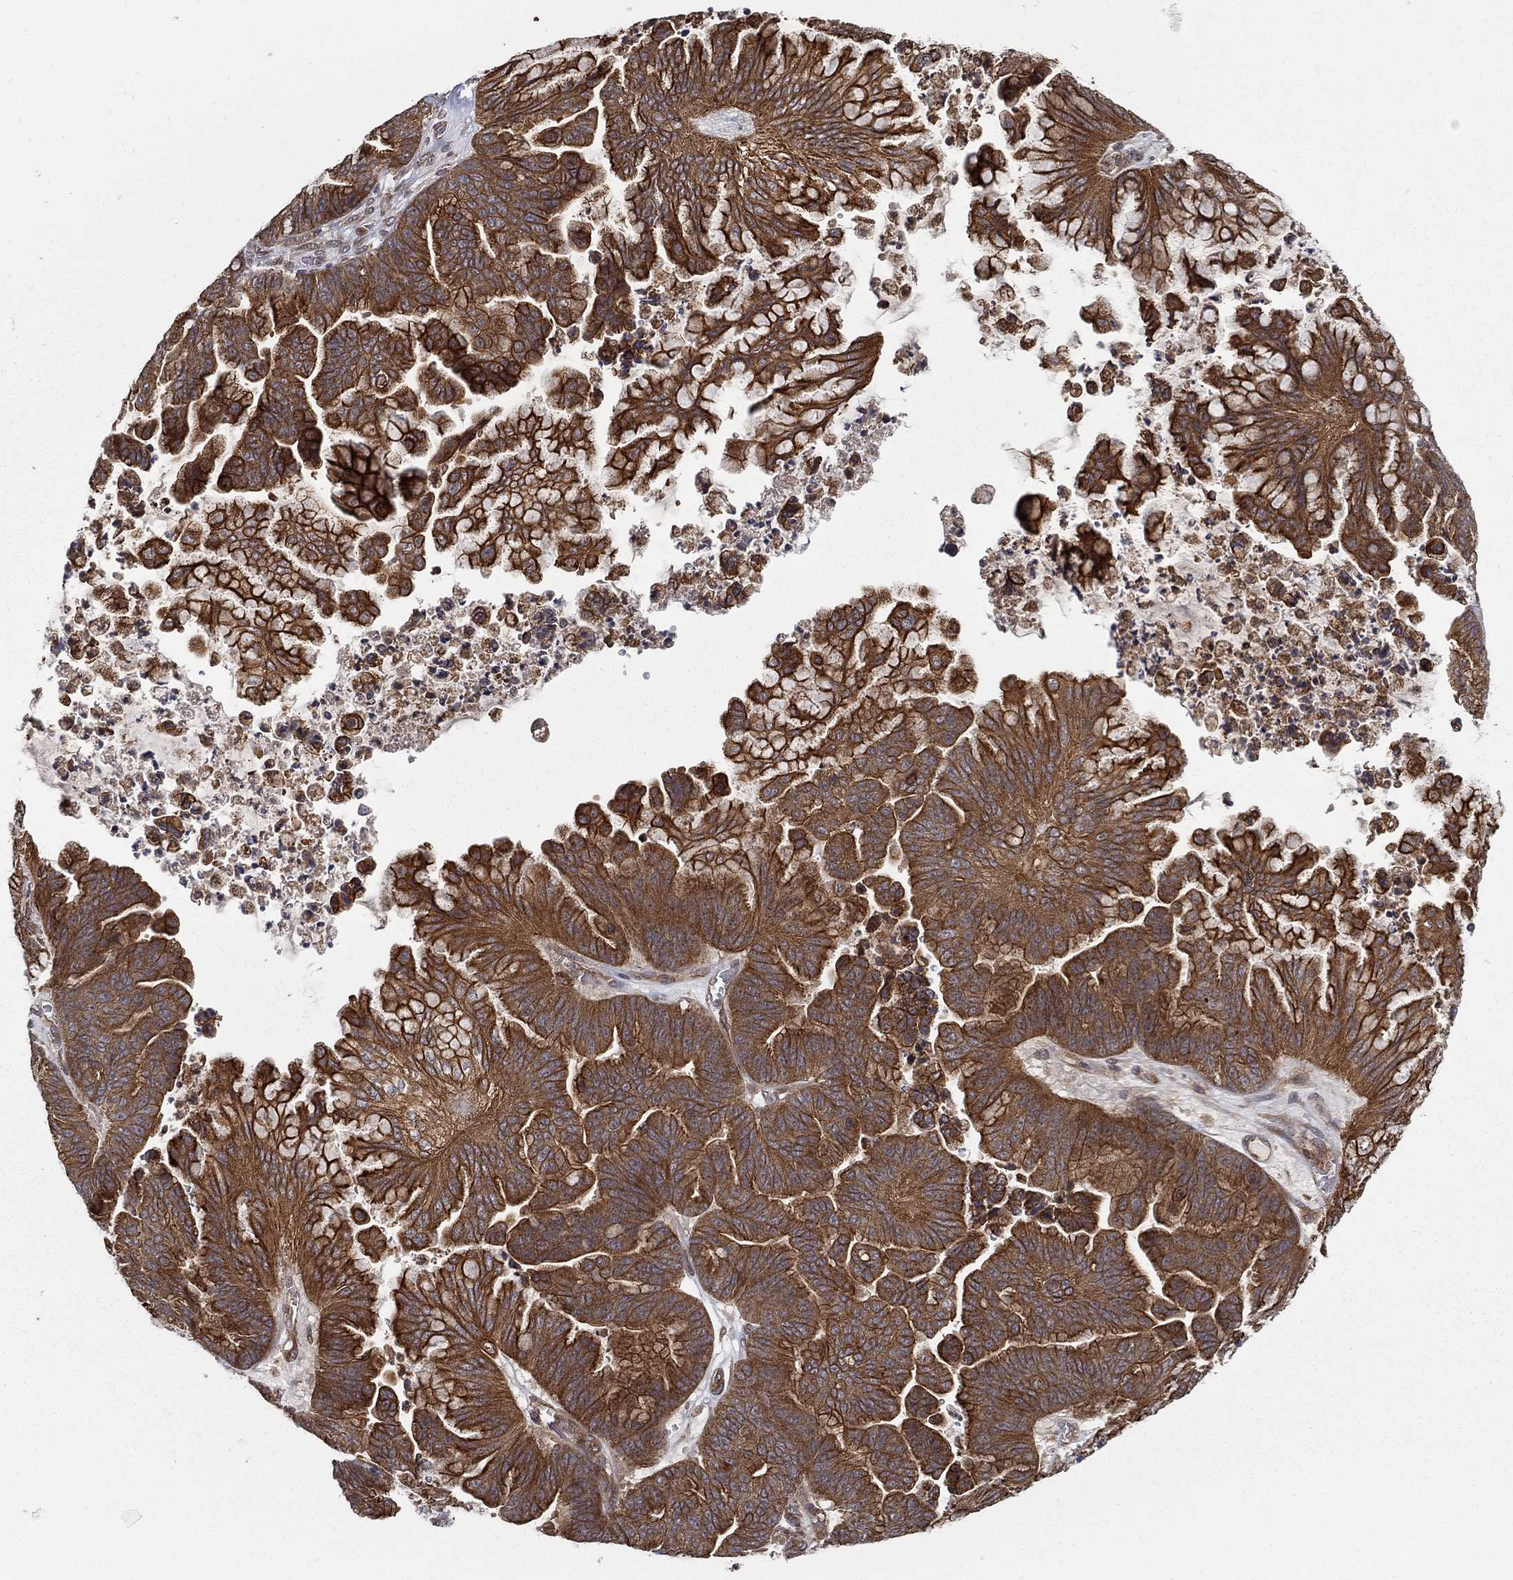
{"staining": {"intensity": "strong", "quantity": ">75%", "location": "cytoplasmic/membranous"}, "tissue": "ovarian cancer", "cell_type": "Tumor cells", "image_type": "cancer", "snomed": [{"axis": "morphology", "description": "Cystadenocarcinoma, mucinous, NOS"}, {"axis": "topography", "description": "Ovary"}], "caption": "Immunohistochemical staining of human ovarian cancer (mucinous cystadenocarcinoma) displays high levels of strong cytoplasmic/membranous protein positivity in about >75% of tumor cells.", "gene": "UACA", "patient": {"sex": "female", "age": 67}}